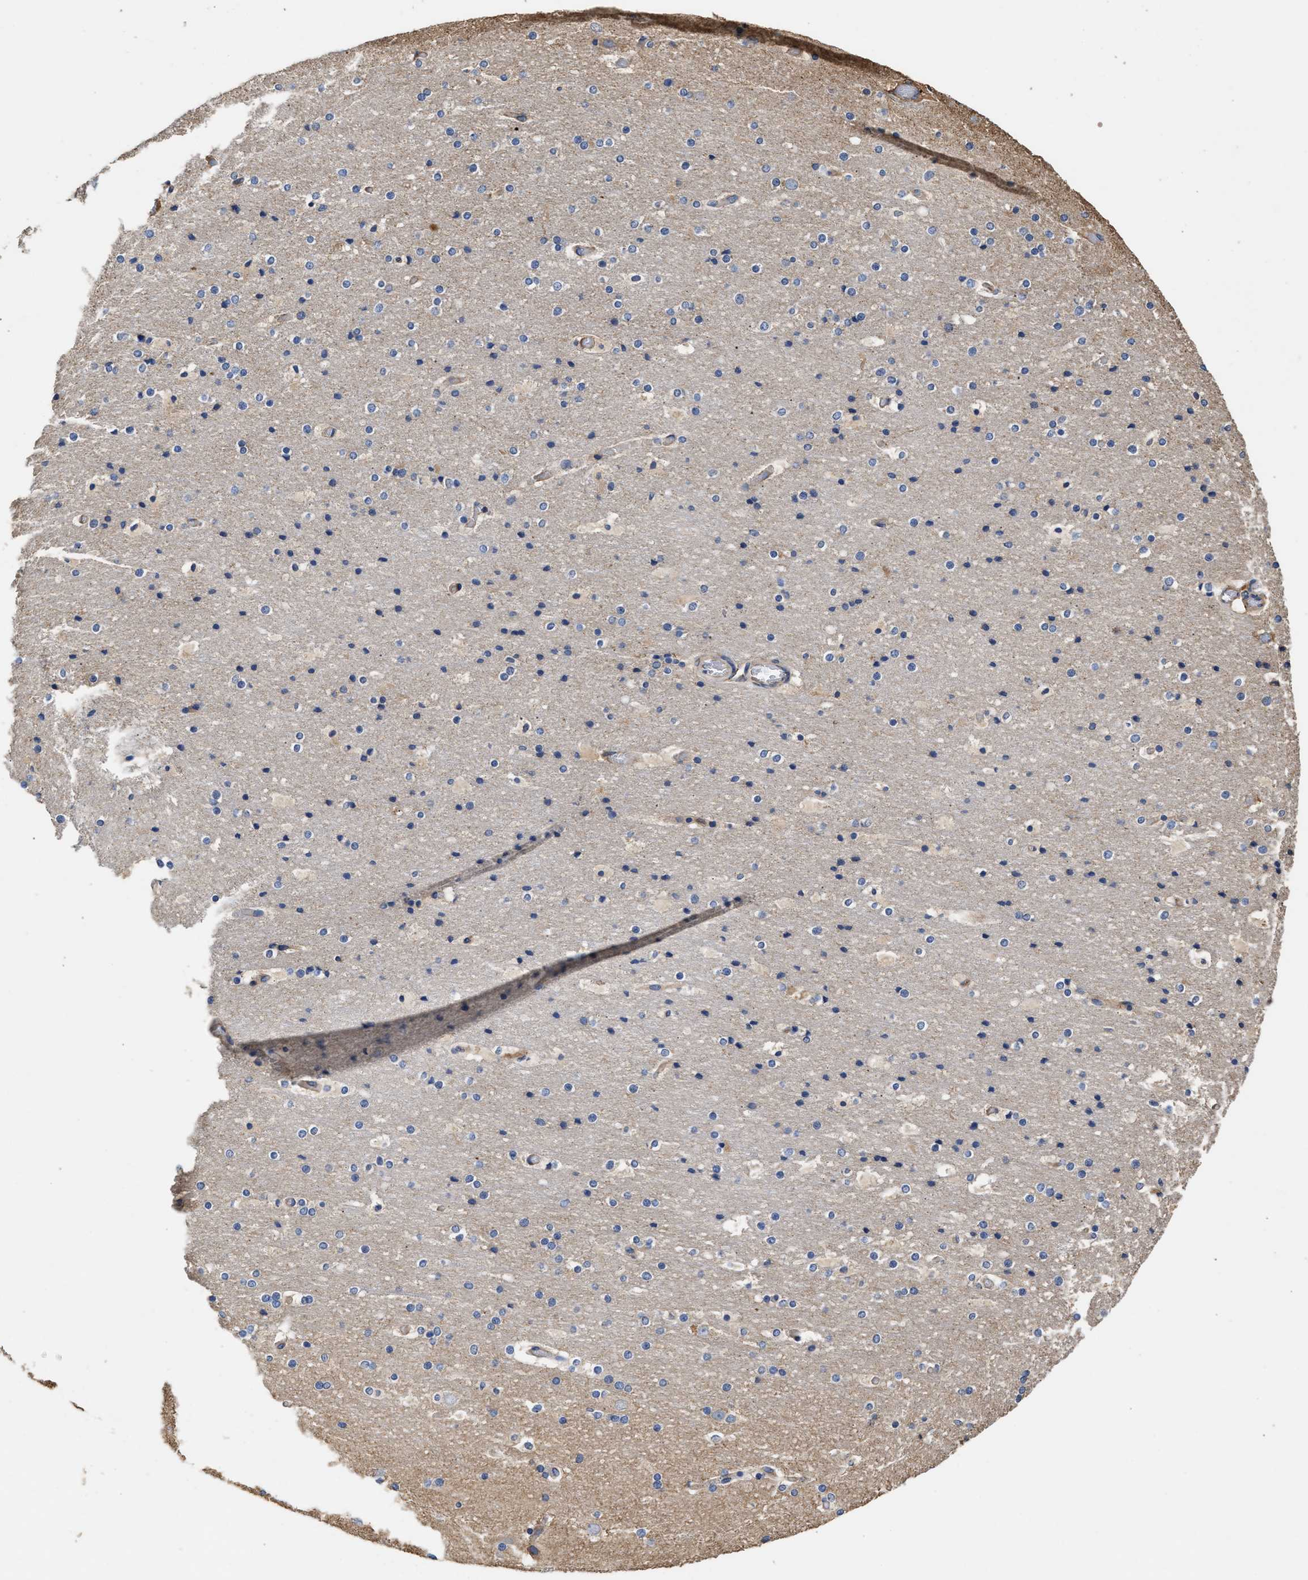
{"staining": {"intensity": "moderate", "quantity": ">75%", "location": "cytoplasmic/membranous"}, "tissue": "cerebral cortex", "cell_type": "Endothelial cells", "image_type": "normal", "snomed": [{"axis": "morphology", "description": "Normal tissue, NOS"}, {"axis": "topography", "description": "Cerebral cortex"}], "caption": "Immunohistochemical staining of unremarkable human cerebral cortex displays >75% levels of moderate cytoplasmic/membranous protein positivity in approximately >75% of endothelial cells.", "gene": "KLB", "patient": {"sex": "male", "age": 57}}